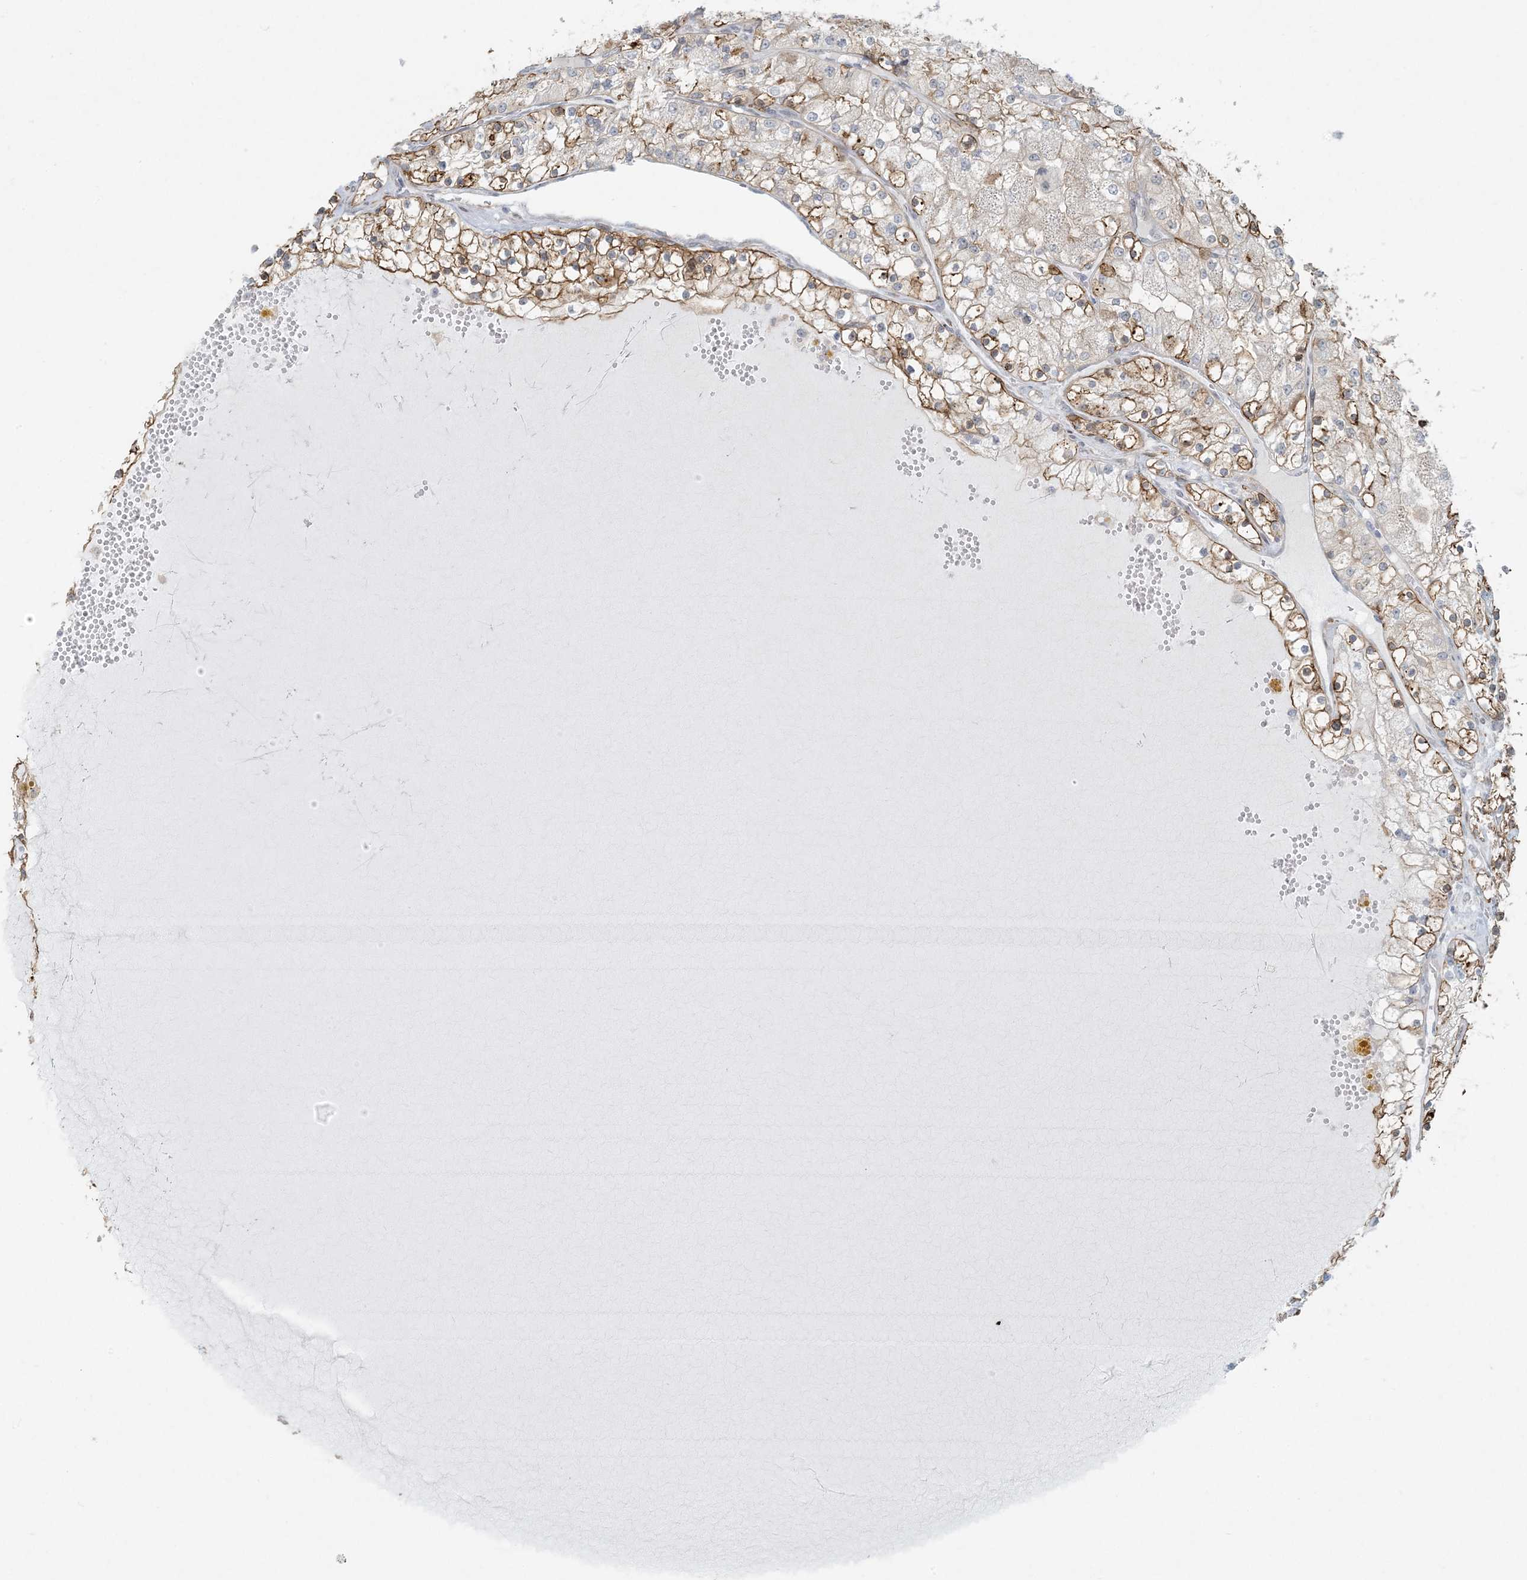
{"staining": {"intensity": "moderate", "quantity": ">75%", "location": "cytoplasmic/membranous"}, "tissue": "renal cancer", "cell_type": "Tumor cells", "image_type": "cancer", "snomed": [{"axis": "morphology", "description": "Normal tissue, NOS"}, {"axis": "morphology", "description": "Adenocarcinoma, NOS"}, {"axis": "topography", "description": "Kidney"}], "caption": "Protein expression by IHC exhibits moderate cytoplasmic/membranous expression in approximately >75% of tumor cells in adenocarcinoma (renal).", "gene": "BCORL1", "patient": {"sex": "male", "age": 68}}